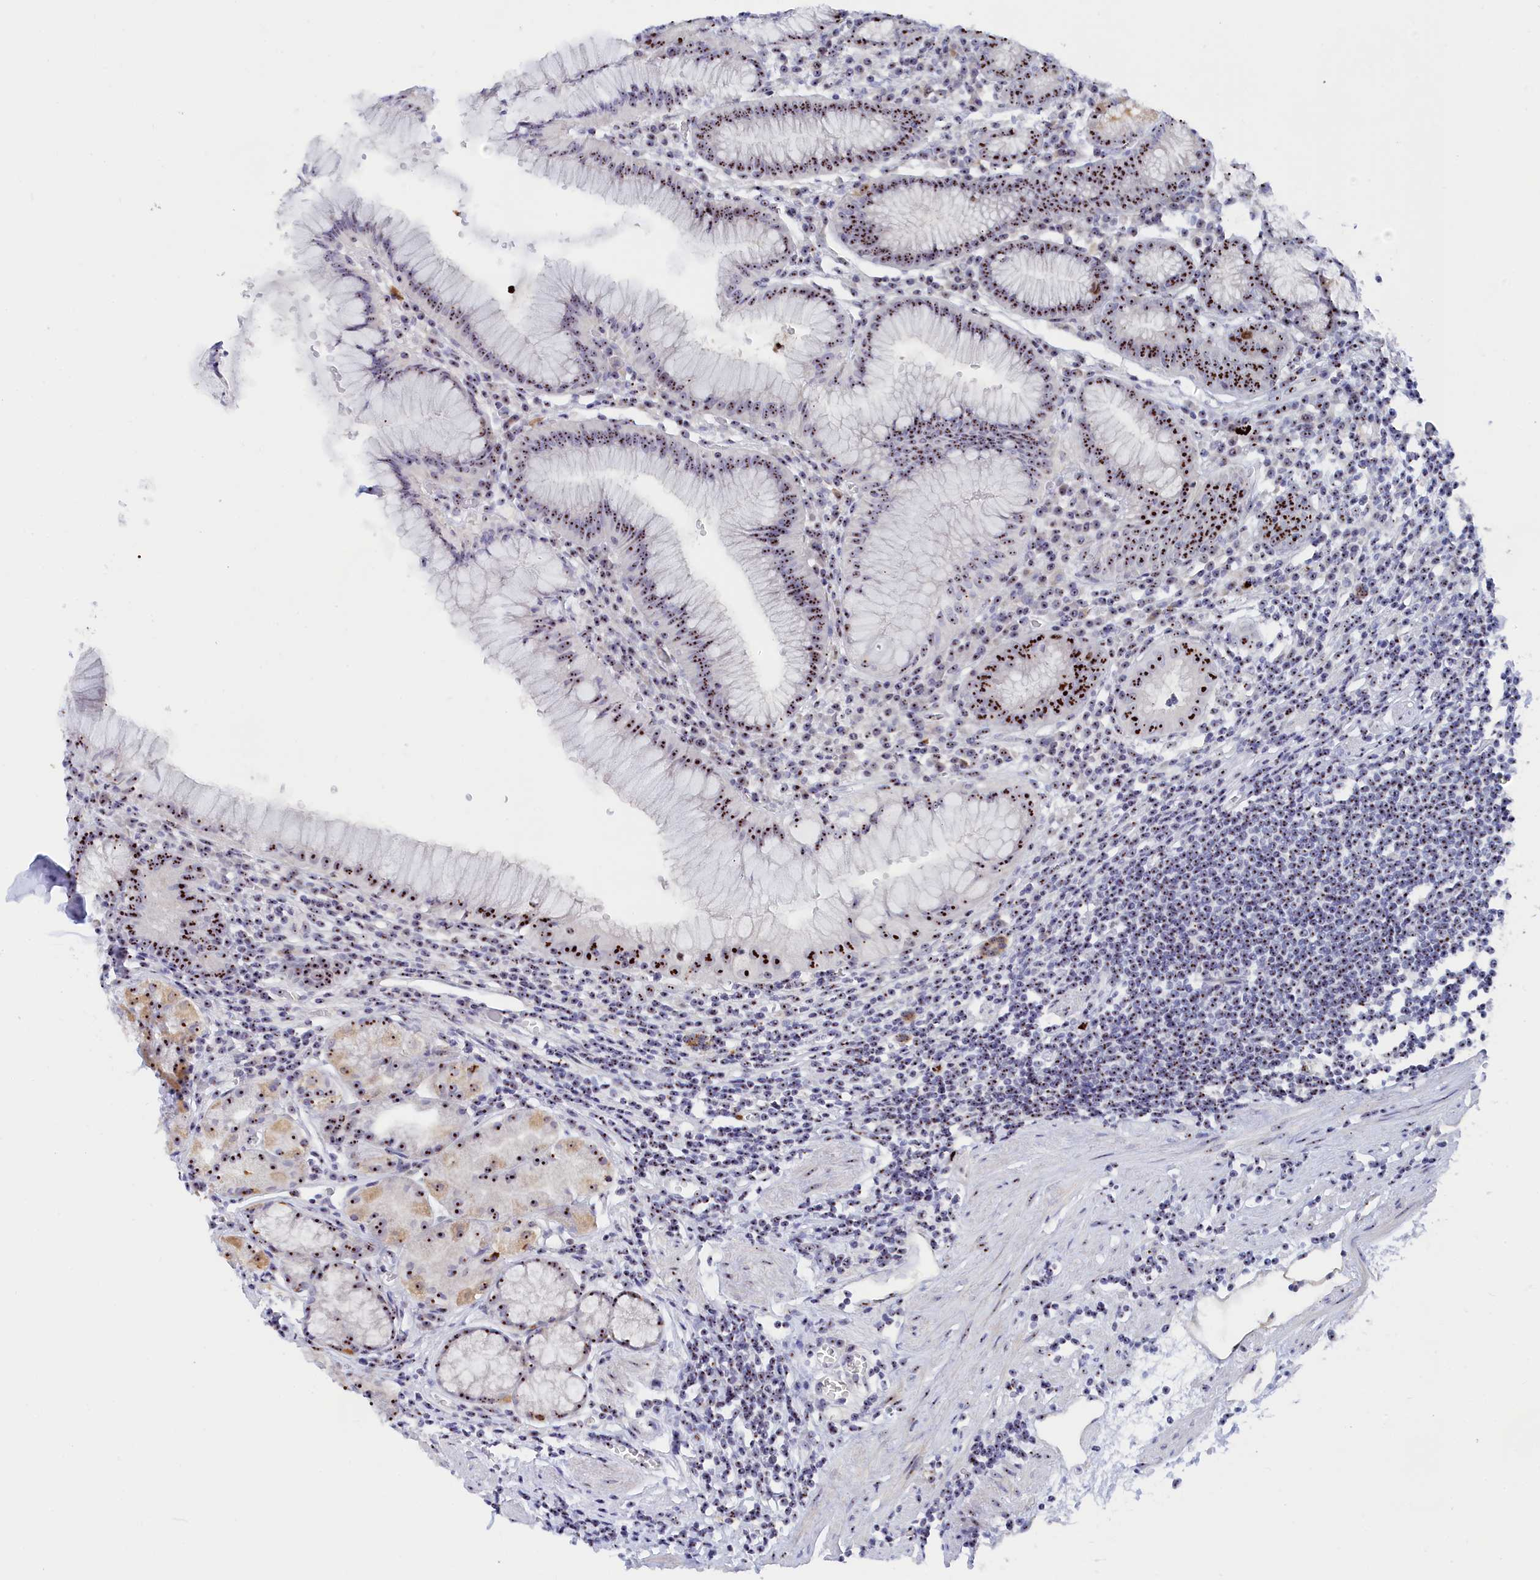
{"staining": {"intensity": "strong", "quantity": ">75%", "location": "nuclear"}, "tissue": "stomach", "cell_type": "Glandular cells", "image_type": "normal", "snomed": [{"axis": "morphology", "description": "Normal tissue, NOS"}, {"axis": "topography", "description": "Stomach"}], "caption": "Immunohistochemistry histopathology image of unremarkable stomach stained for a protein (brown), which displays high levels of strong nuclear expression in about >75% of glandular cells.", "gene": "RSL1D1", "patient": {"sex": "male", "age": 55}}